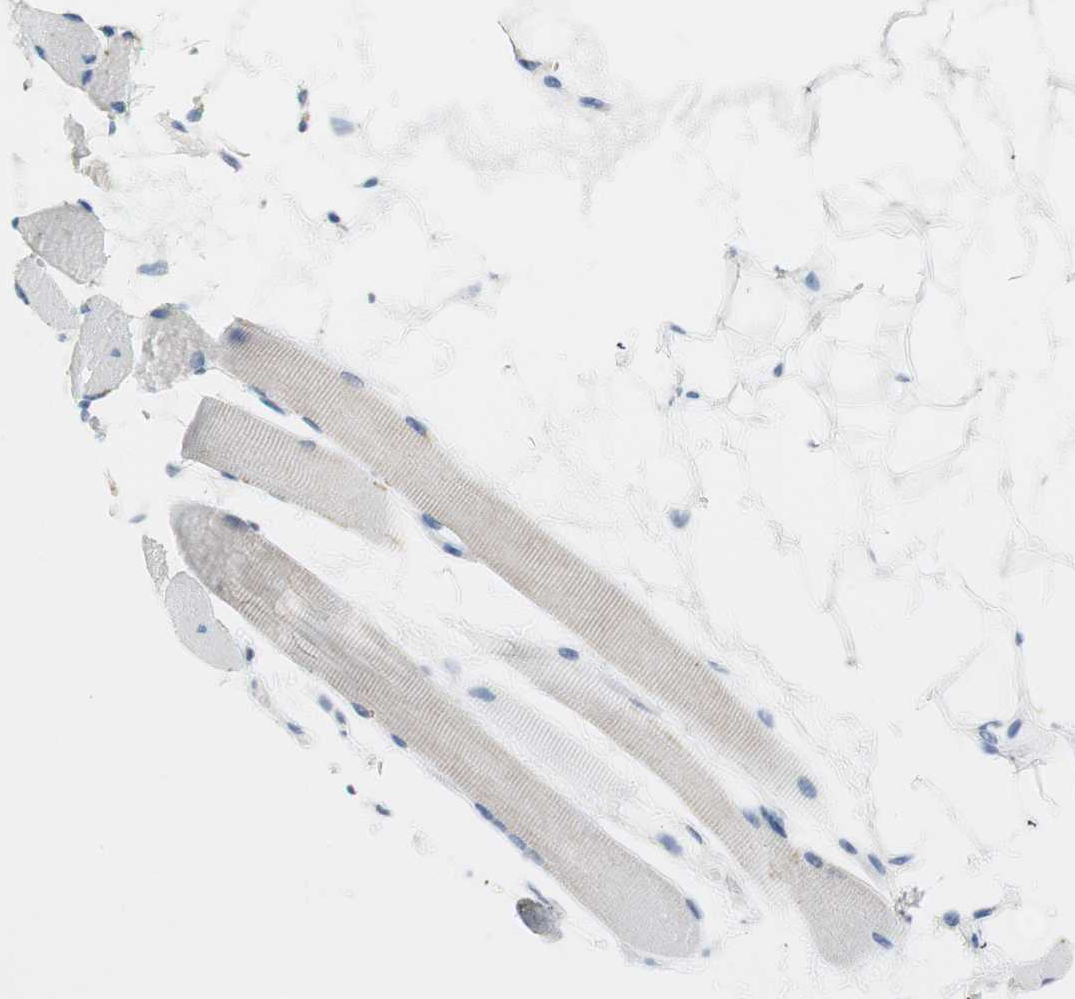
{"staining": {"intensity": "negative", "quantity": "none", "location": "none"}, "tissue": "skeletal muscle", "cell_type": "Myocytes", "image_type": "normal", "snomed": [{"axis": "morphology", "description": "Normal tissue, NOS"}, {"axis": "topography", "description": "Skeletal muscle"}, {"axis": "topography", "description": "Oral tissue"}, {"axis": "topography", "description": "Peripheral nerve tissue"}], "caption": "An immunohistochemistry image of unremarkable skeletal muscle is shown. There is no staining in myocytes of skeletal muscle. The staining is performed using DAB (3,3'-diaminobenzidine) brown chromogen with nuclei counter-stained in using hematoxylin.", "gene": "EZH2", "patient": {"sex": "female", "age": 84}}